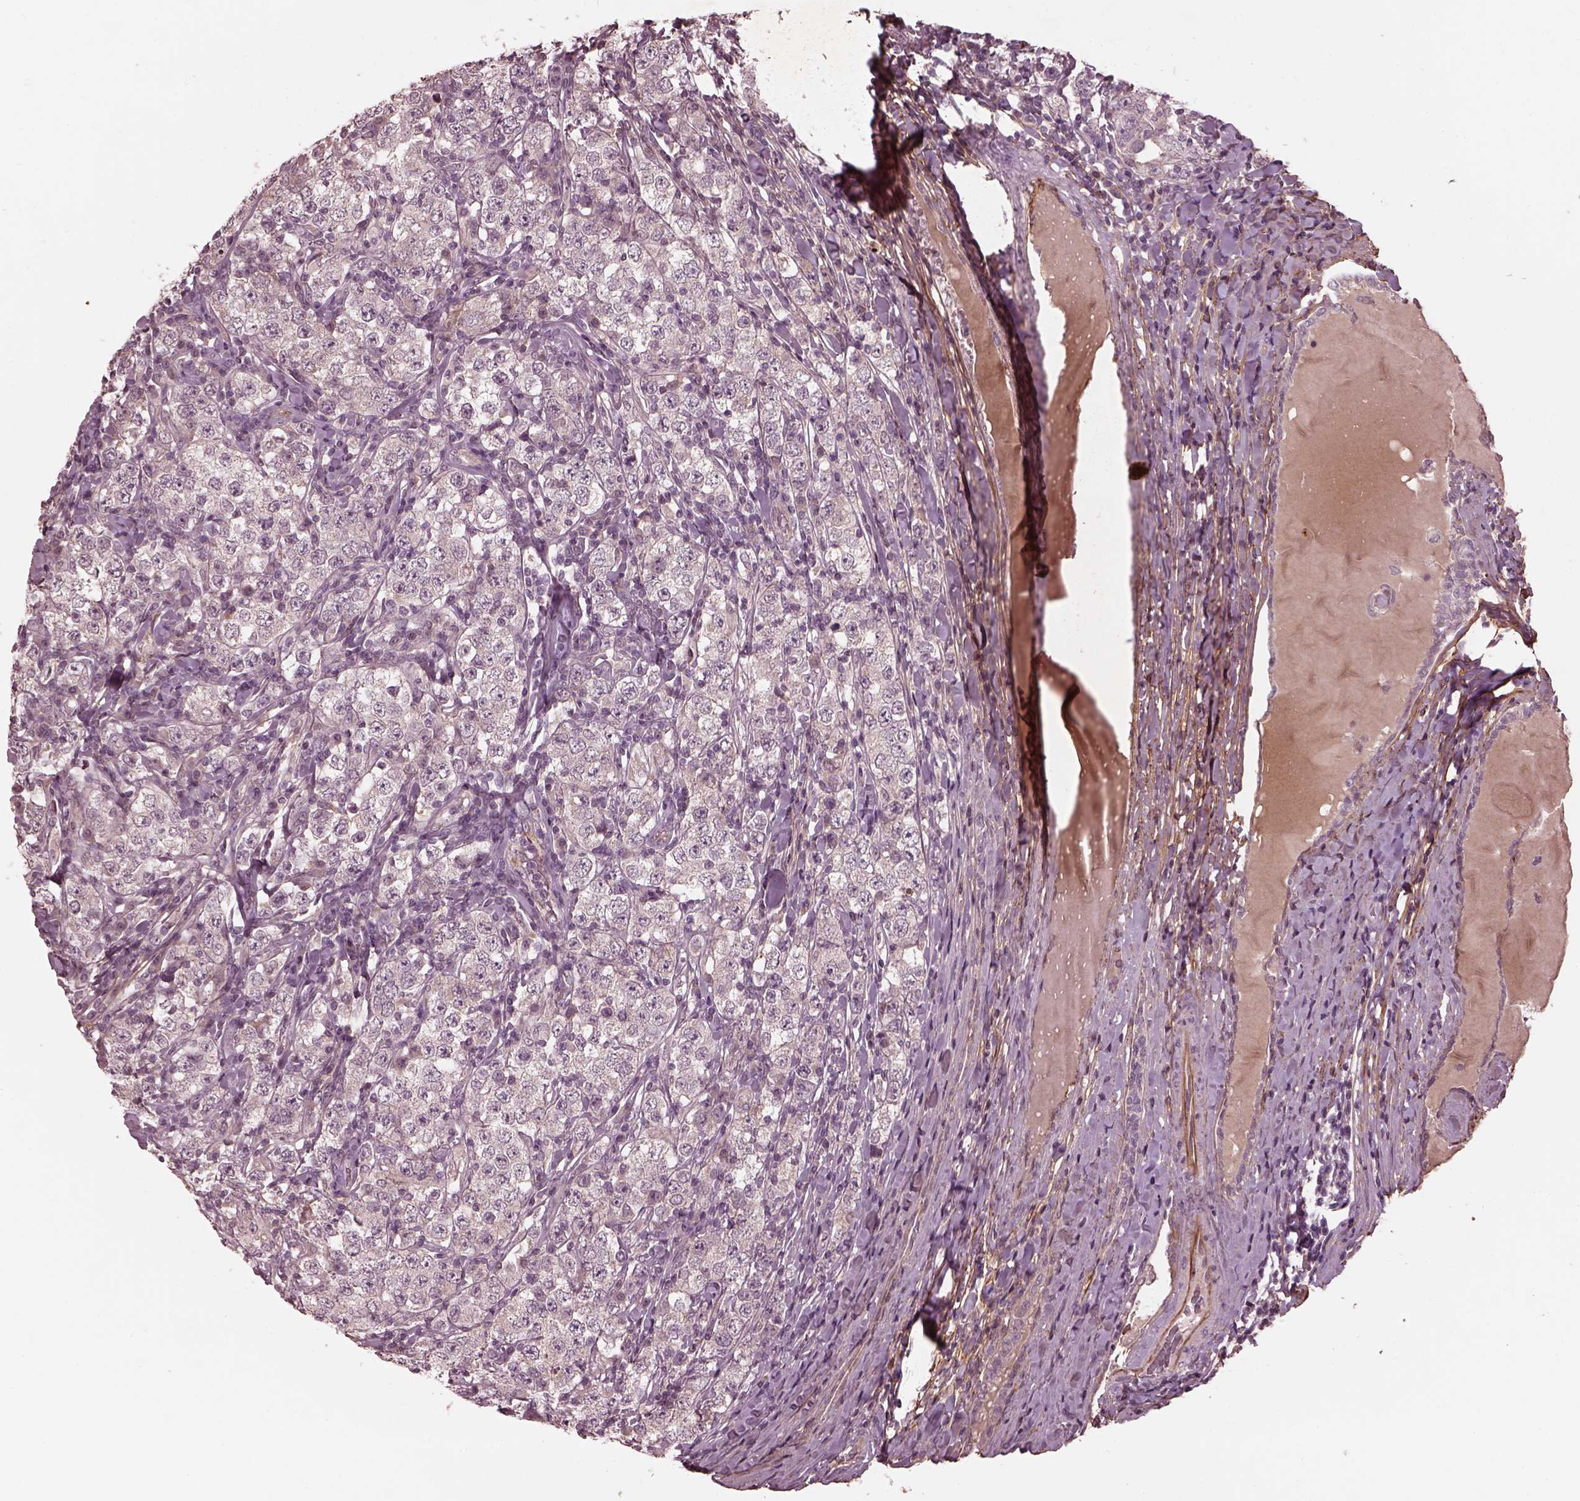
{"staining": {"intensity": "negative", "quantity": "none", "location": "none"}, "tissue": "testis cancer", "cell_type": "Tumor cells", "image_type": "cancer", "snomed": [{"axis": "morphology", "description": "Seminoma, NOS"}, {"axis": "morphology", "description": "Carcinoma, Embryonal, NOS"}, {"axis": "topography", "description": "Testis"}], "caption": "High power microscopy photomicrograph of an immunohistochemistry (IHC) photomicrograph of testis seminoma, revealing no significant staining in tumor cells.", "gene": "EFEMP1", "patient": {"sex": "male", "age": 41}}